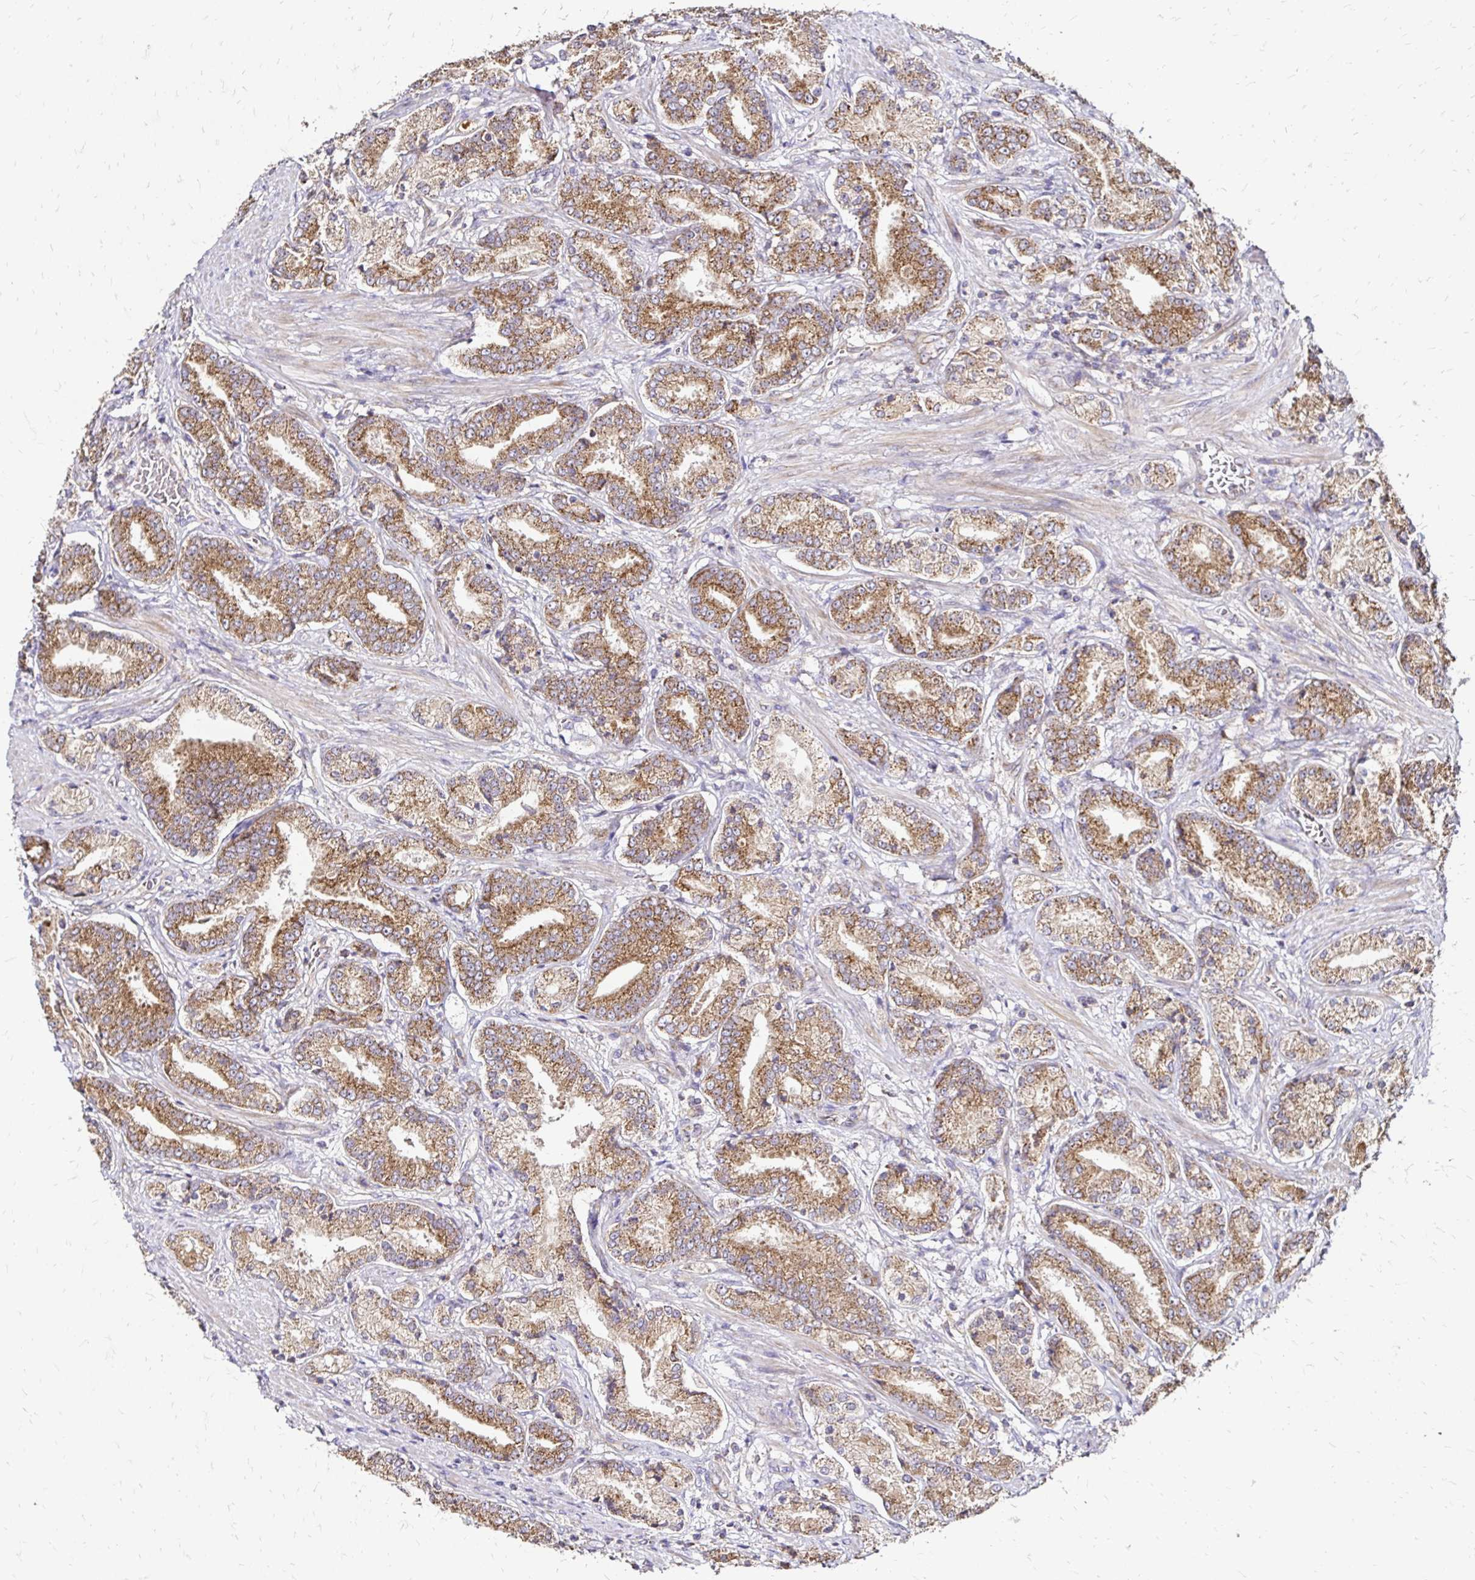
{"staining": {"intensity": "moderate", "quantity": ">75%", "location": "cytoplasmic/membranous"}, "tissue": "prostate cancer", "cell_type": "Tumor cells", "image_type": "cancer", "snomed": [{"axis": "morphology", "description": "Adenocarcinoma, High grade"}, {"axis": "topography", "description": "Prostate and seminal vesicle, NOS"}], "caption": "Brown immunohistochemical staining in prostate high-grade adenocarcinoma reveals moderate cytoplasmic/membranous positivity in approximately >75% of tumor cells. (DAB IHC, brown staining for protein, blue staining for nuclei).", "gene": "ZW10", "patient": {"sex": "male", "age": 61}}